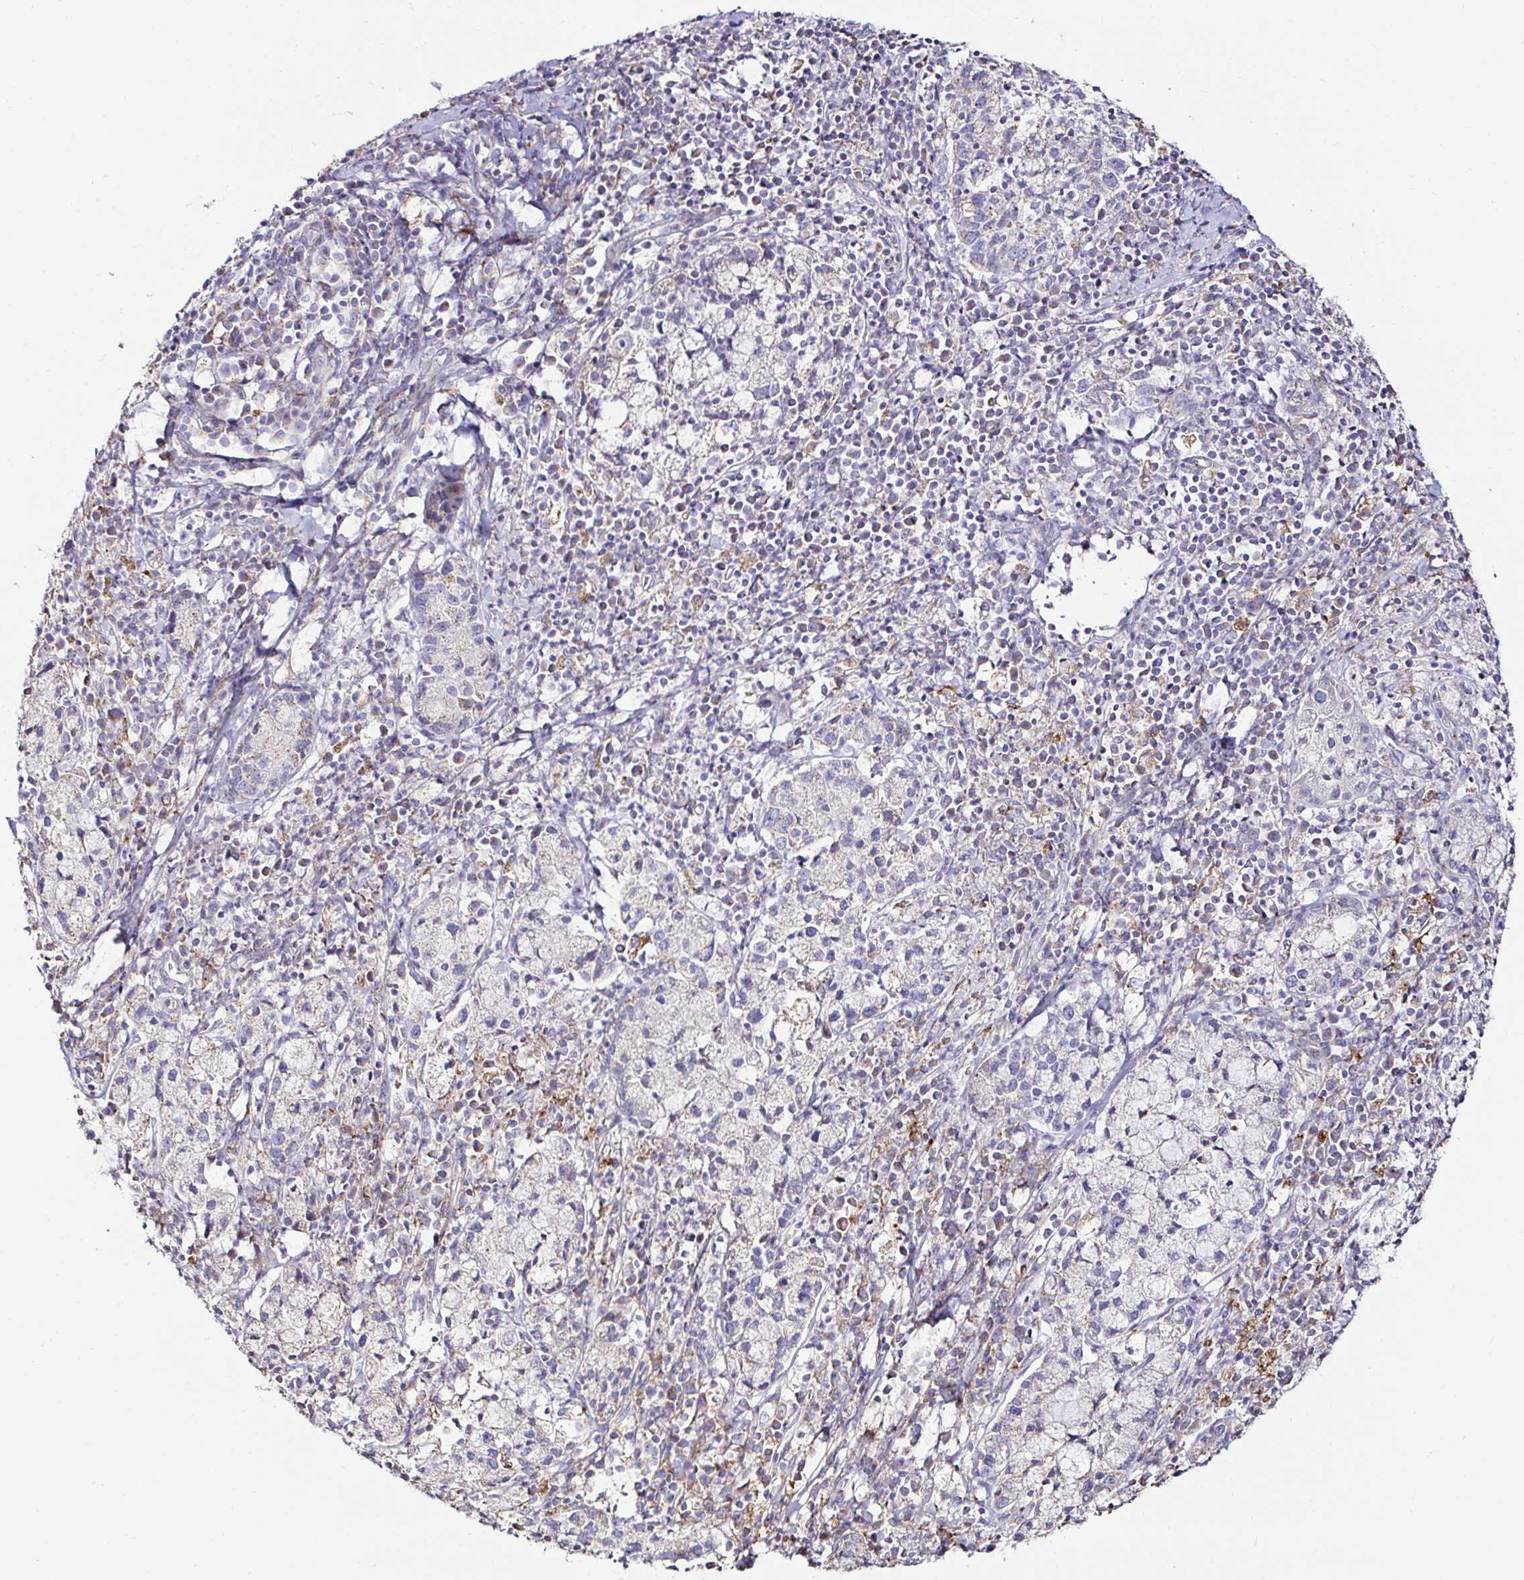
{"staining": {"intensity": "negative", "quantity": "none", "location": "none"}, "tissue": "cervical cancer", "cell_type": "Tumor cells", "image_type": "cancer", "snomed": [{"axis": "morphology", "description": "Normal tissue, NOS"}, {"axis": "morphology", "description": "Adenocarcinoma, NOS"}, {"axis": "topography", "description": "Cervix"}], "caption": "A photomicrograph of human cervical adenocarcinoma is negative for staining in tumor cells.", "gene": "GALNS", "patient": {"sex": "female", "age": 44}}